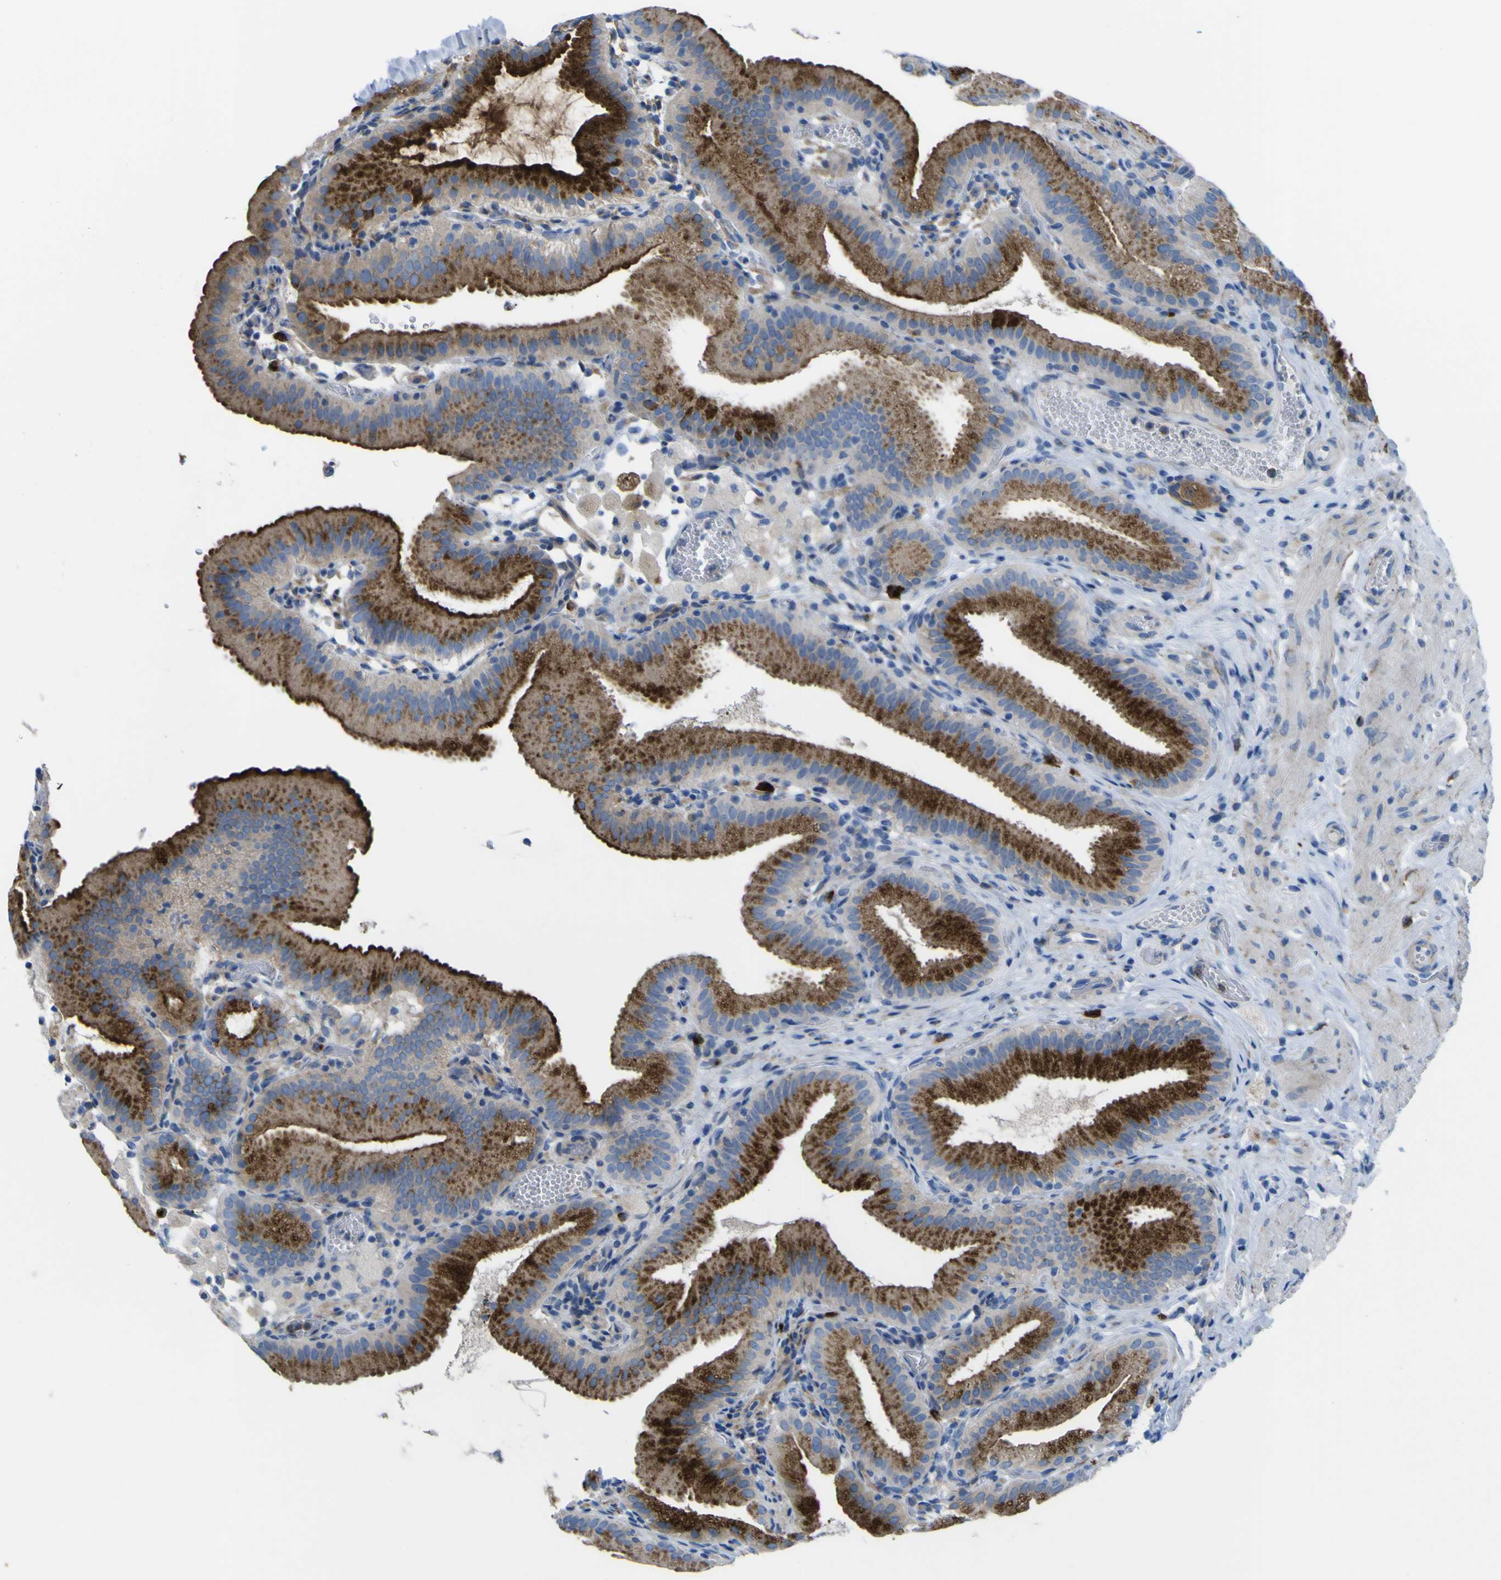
{"staining": {"intensity": "strong", "quantity": ">75%", "location": "cytoplasmic/membranous"}, "tissue": "gallbladder", "cell_type": "Glandular cells", "image_type": "normal", "snomed": [{"axis": "morphology", "description": "Normal tissue, NOS"}, {"axis": "topography", "description": "Gallbladder"}], "caption": "High-magnification brightfield microscopy of normal gallbladder stained with DAB (brown) and counterstained with hematoxylin (blue). glandular cells exhibit strong cytoplasmic/membranous expression is appreciated in approximately>75% of cells.", "gene": "CST3", "patient": {"sex": "male", "age": 54}}